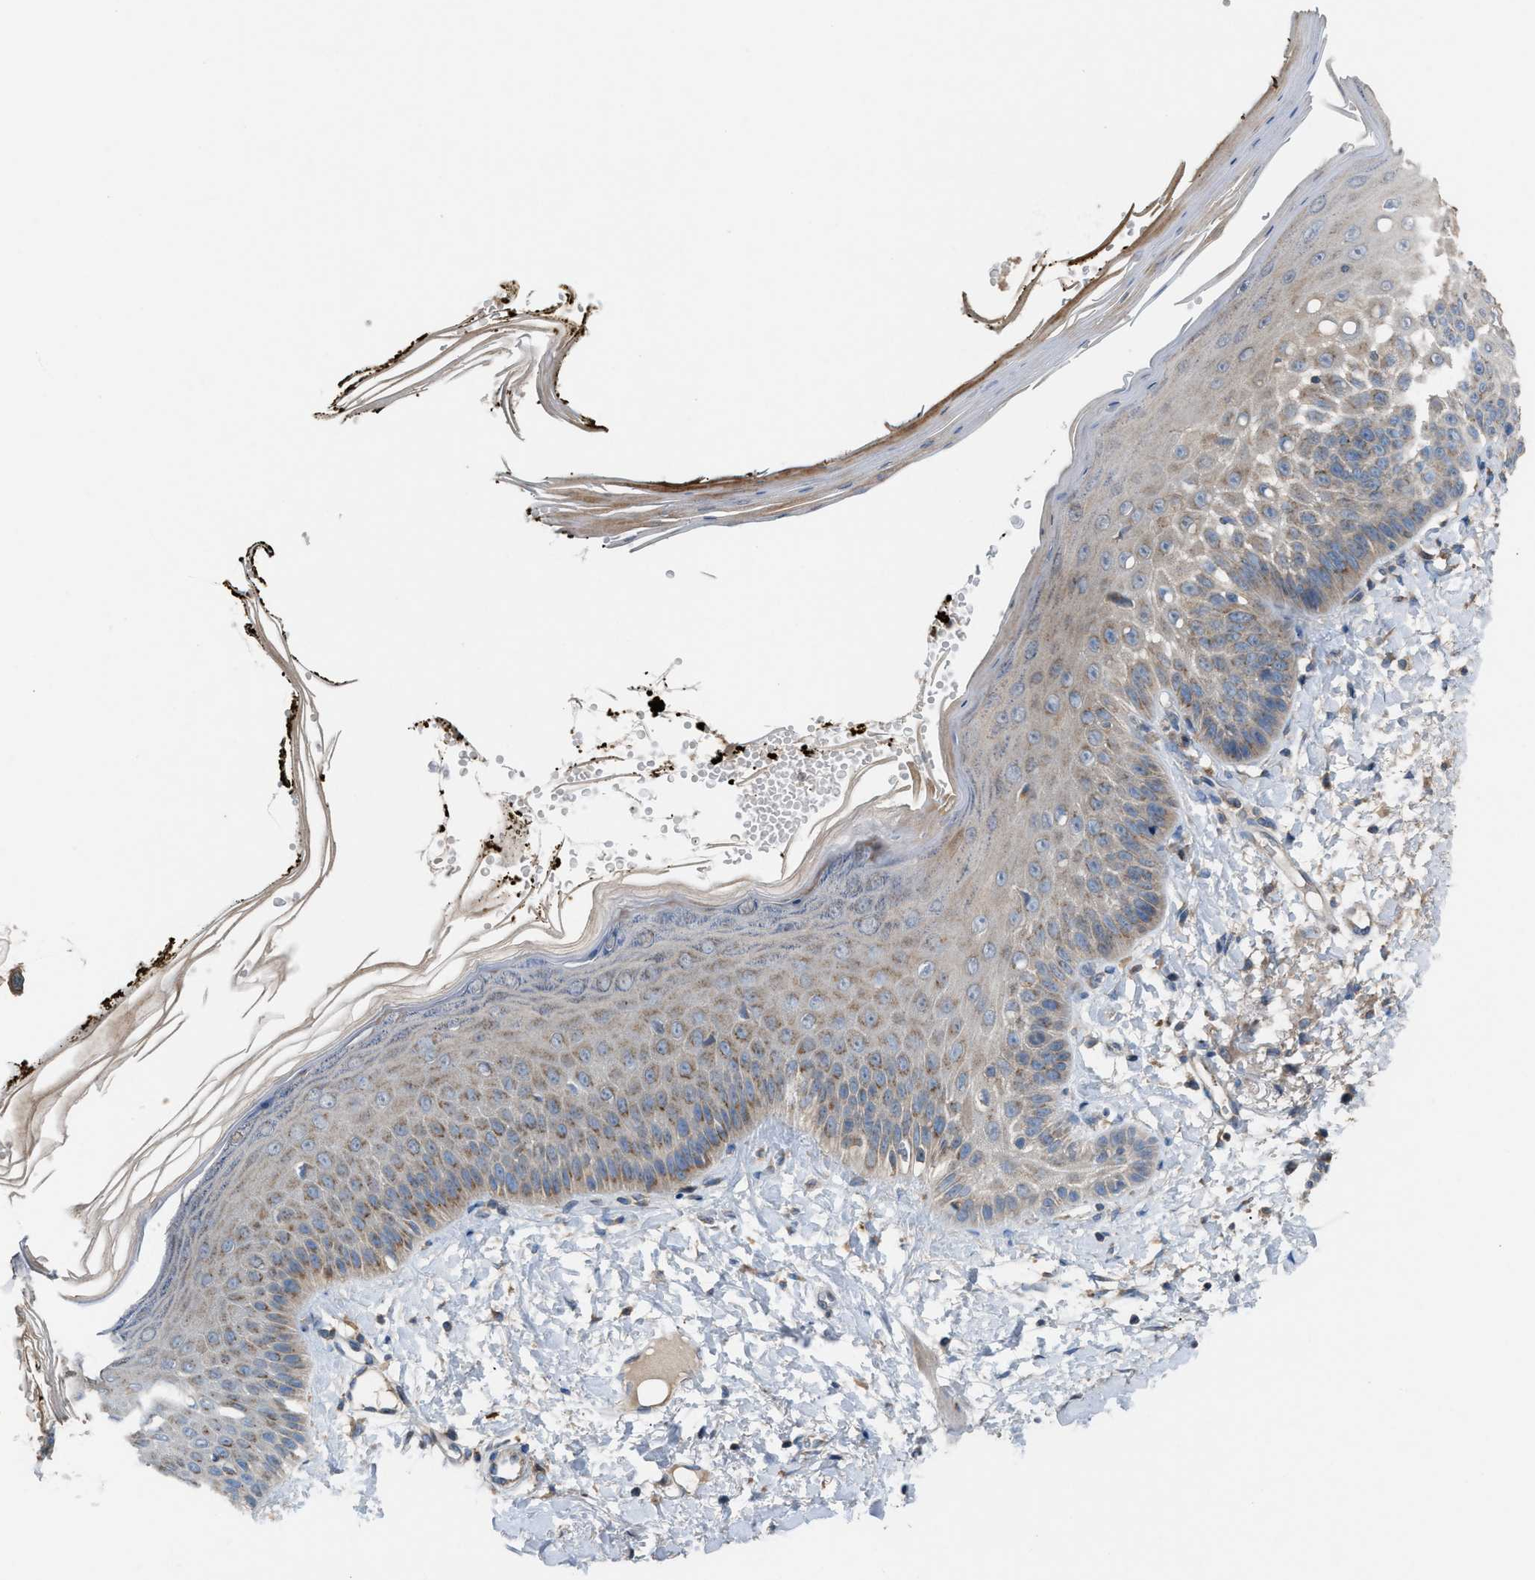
{"staining": {"intensity": "negative", "quantity": "none", "location": "none"}, "tissue": "skin", "cell_type": "Fibroblasts", "image_type": "normal", "snomed": [{"axis": "morphology", "description": "Normal tissue, NOS"}, {"axis": "topography", "description": "Skin"}, {"axis": "topography", "description": "Peripheral nerve tissue"}], "caption": "A high-resolution histopathology image shows immunohistochemistry staining of unremarkable skin, which exhibits no significant positivity in fibroblasts.", "gene": "TPK1", "patient": {"sex": "male", "age": 24}}